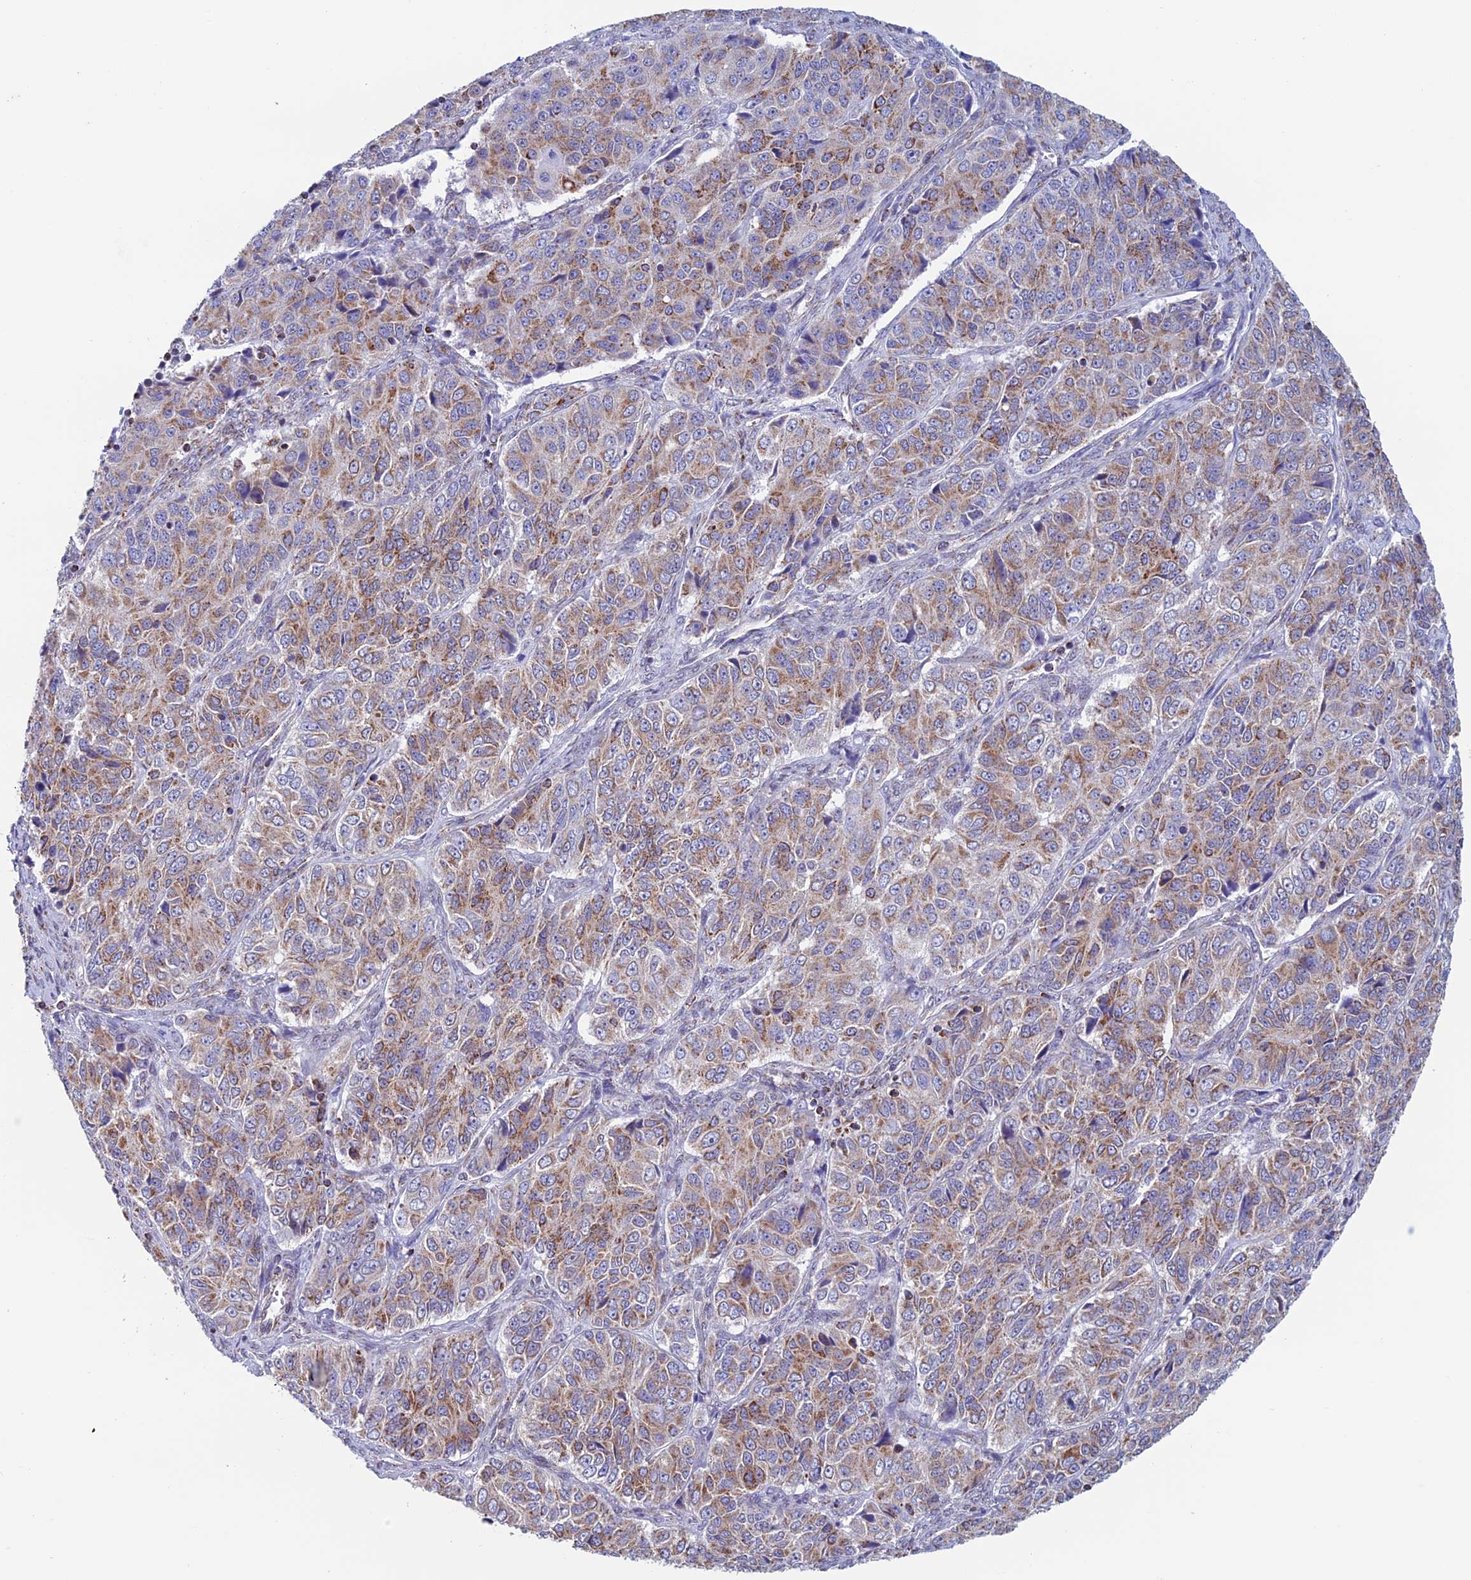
{"staining": {"intensity": "moderate", "quantity": ">75%", "location": "cytoplasmic/membranous"}, "tissue": "ovarian cancer", "cell_type": "Tumor cells", "image_type": "cancer", "snomed": [{"axis": "morphology", "description": "Carcinoma, endometroid"}, {"axis": "topography", "description": "Ovary"}], "caption": "Immunohistochemistry (IHC) of ovarian cancer shows medium levels of moderate cytoplasmic/membranous positivity in approximately >75% of tumor cells. (Stains: DAB (3,3'-diaminobenzidine) in brown, nuclei in blue, Microscopy: brightfield microscopy at high magnification).", "gene": "ZNG1B", "patient": {"sex": "female", "age": 51}}